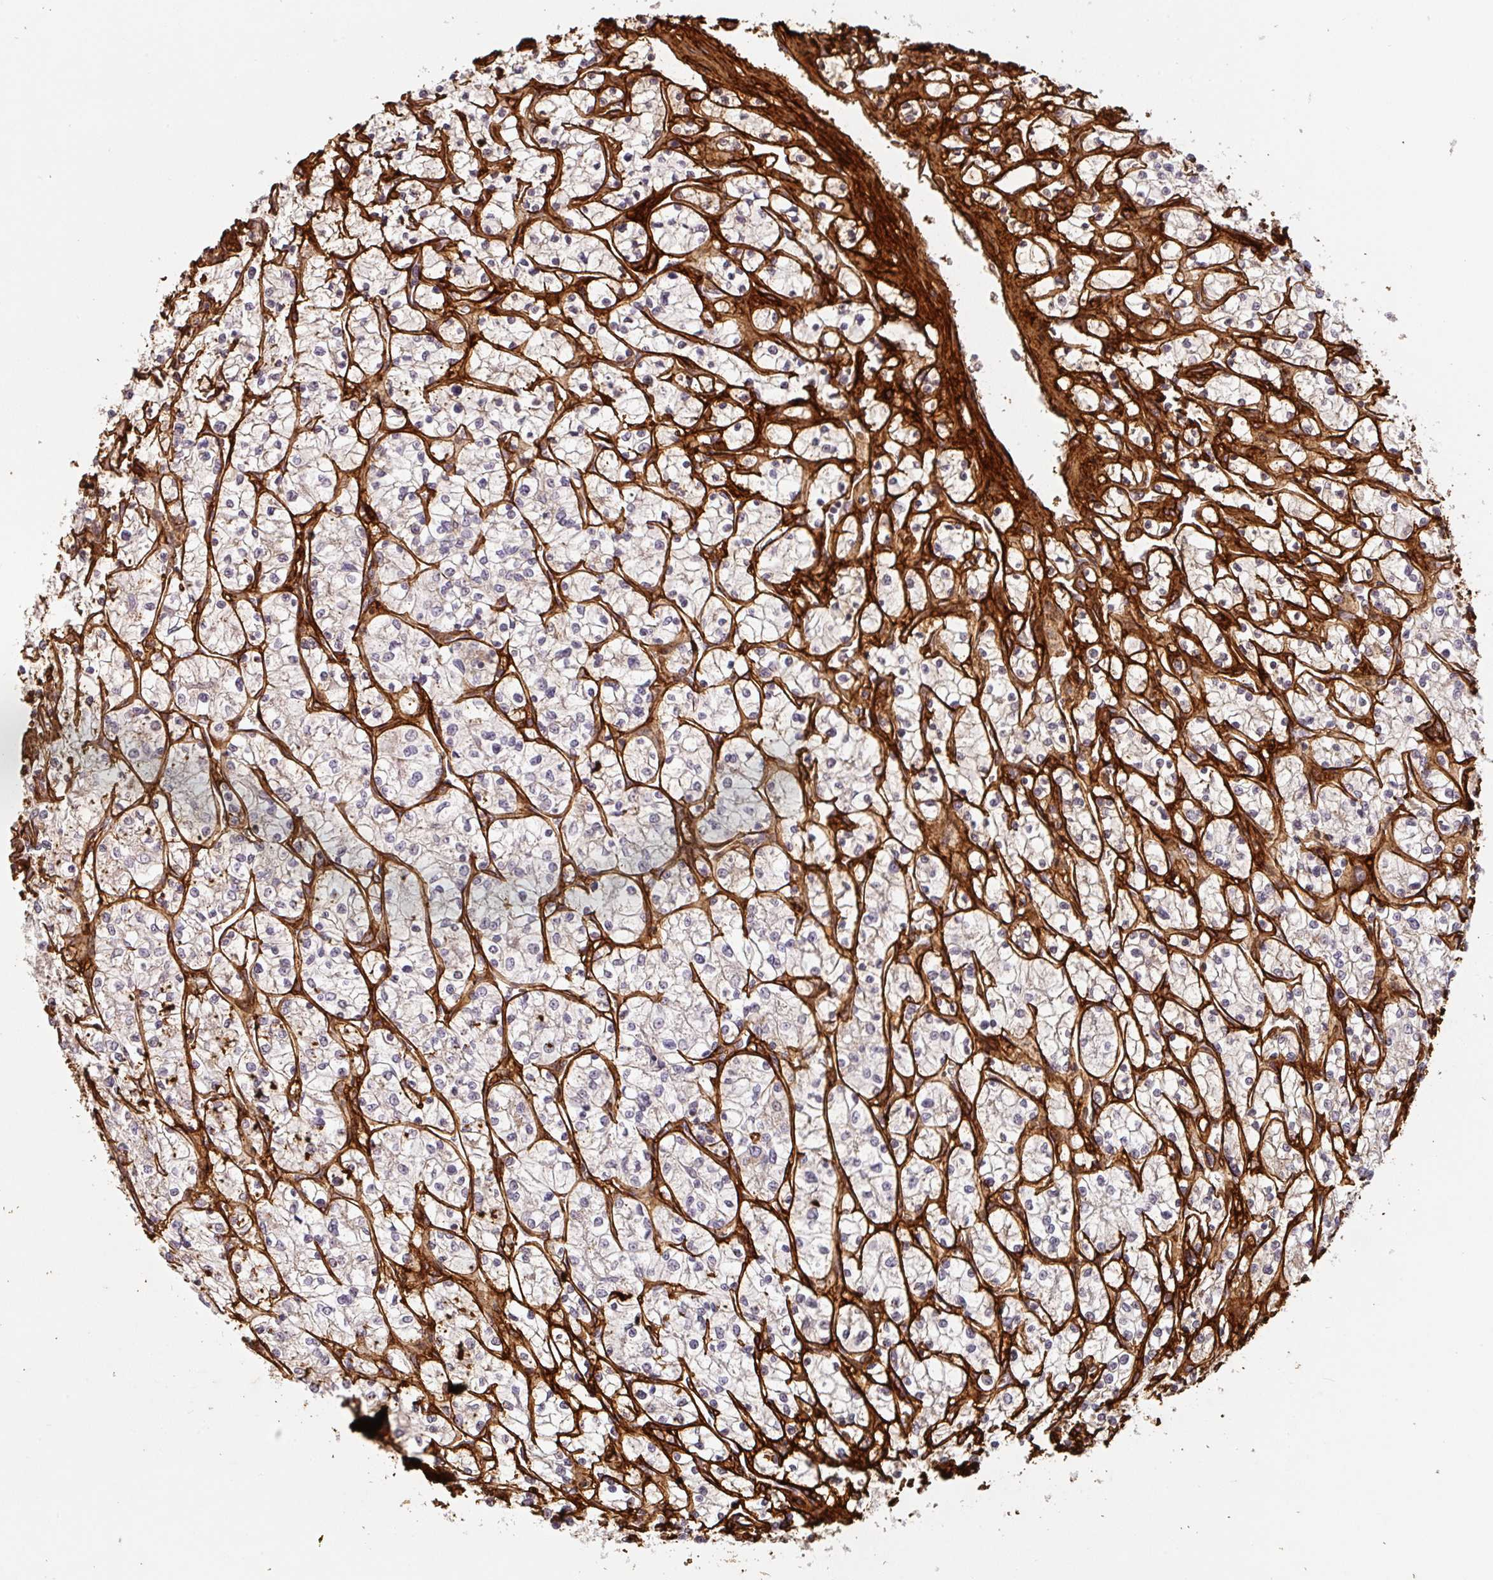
{"staining": {"intensity": "negative", "quantity": "none", "location": "none"}, "tissue": "renal cancer", "cell_type": "Tumor cells", "image_type": "cancer", "snomed": [{"axis": "morphology", "description": "Adenocarcinoma, NOS"}, {"axis": "topography", "description": "Kidney"}], "caption": "Tumor cells show no significant protein expression in renal adenocarcinoma. (DAB IHC, high magnification).", "gene": "COL3A1", "patient": {"sex": "female", "age": 64}}